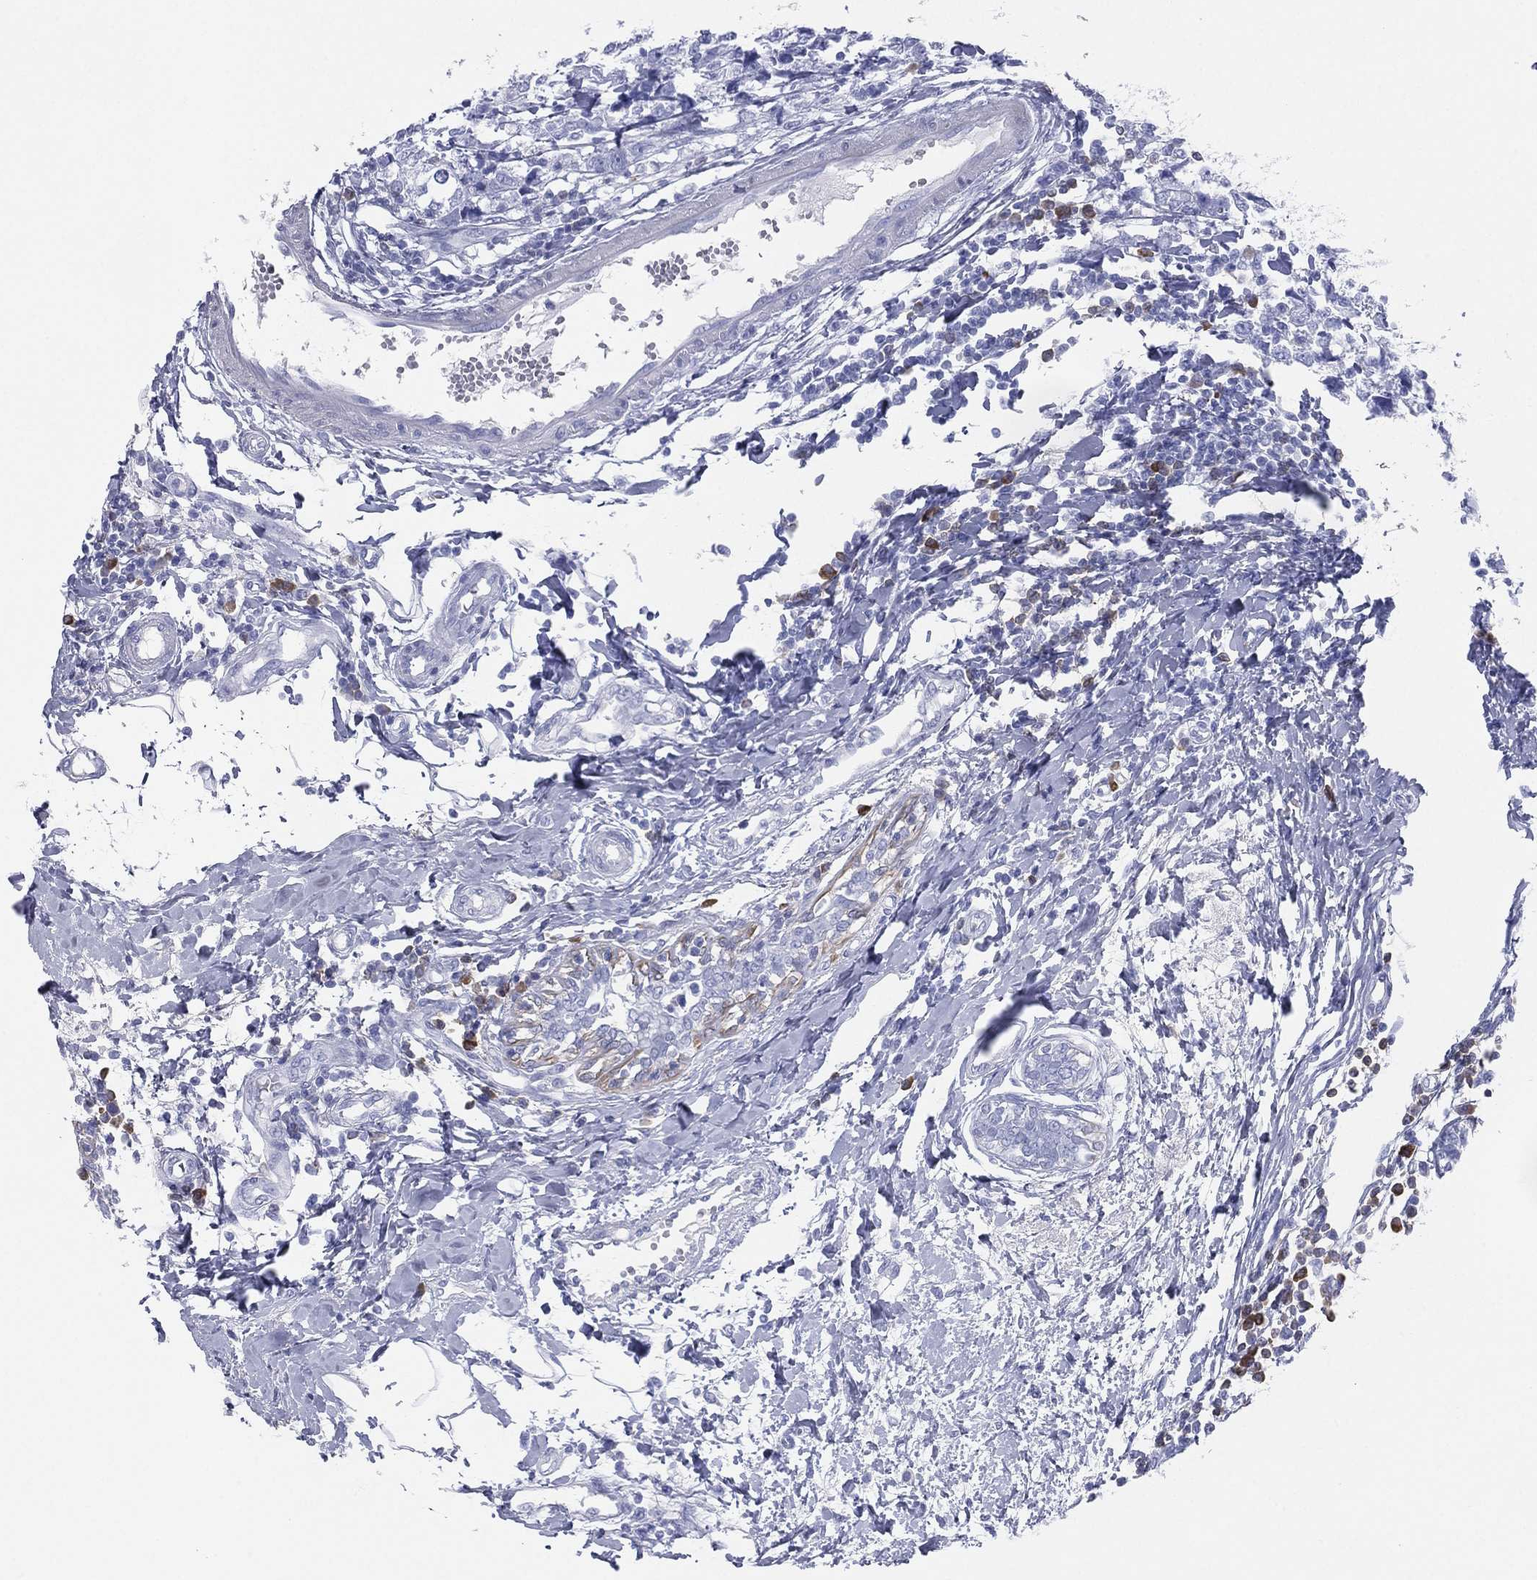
{"staining": {"intensity": "negative", "quantity": "none", "location": "none"}, "tissue": "breast cancer", "cell_type": "Tumor cells", "image_type": "cancer", "snomed": [{"axis": "morphology", "description": "Duct carcinoma"}, {"axis": "topography", "description": "Breast"}], "caption": "Tumor cells are negative for protein expression in human breast intraductal carcinoma.", "gene": "CD79A", "patient": {"sex": "female", "age": 30}}